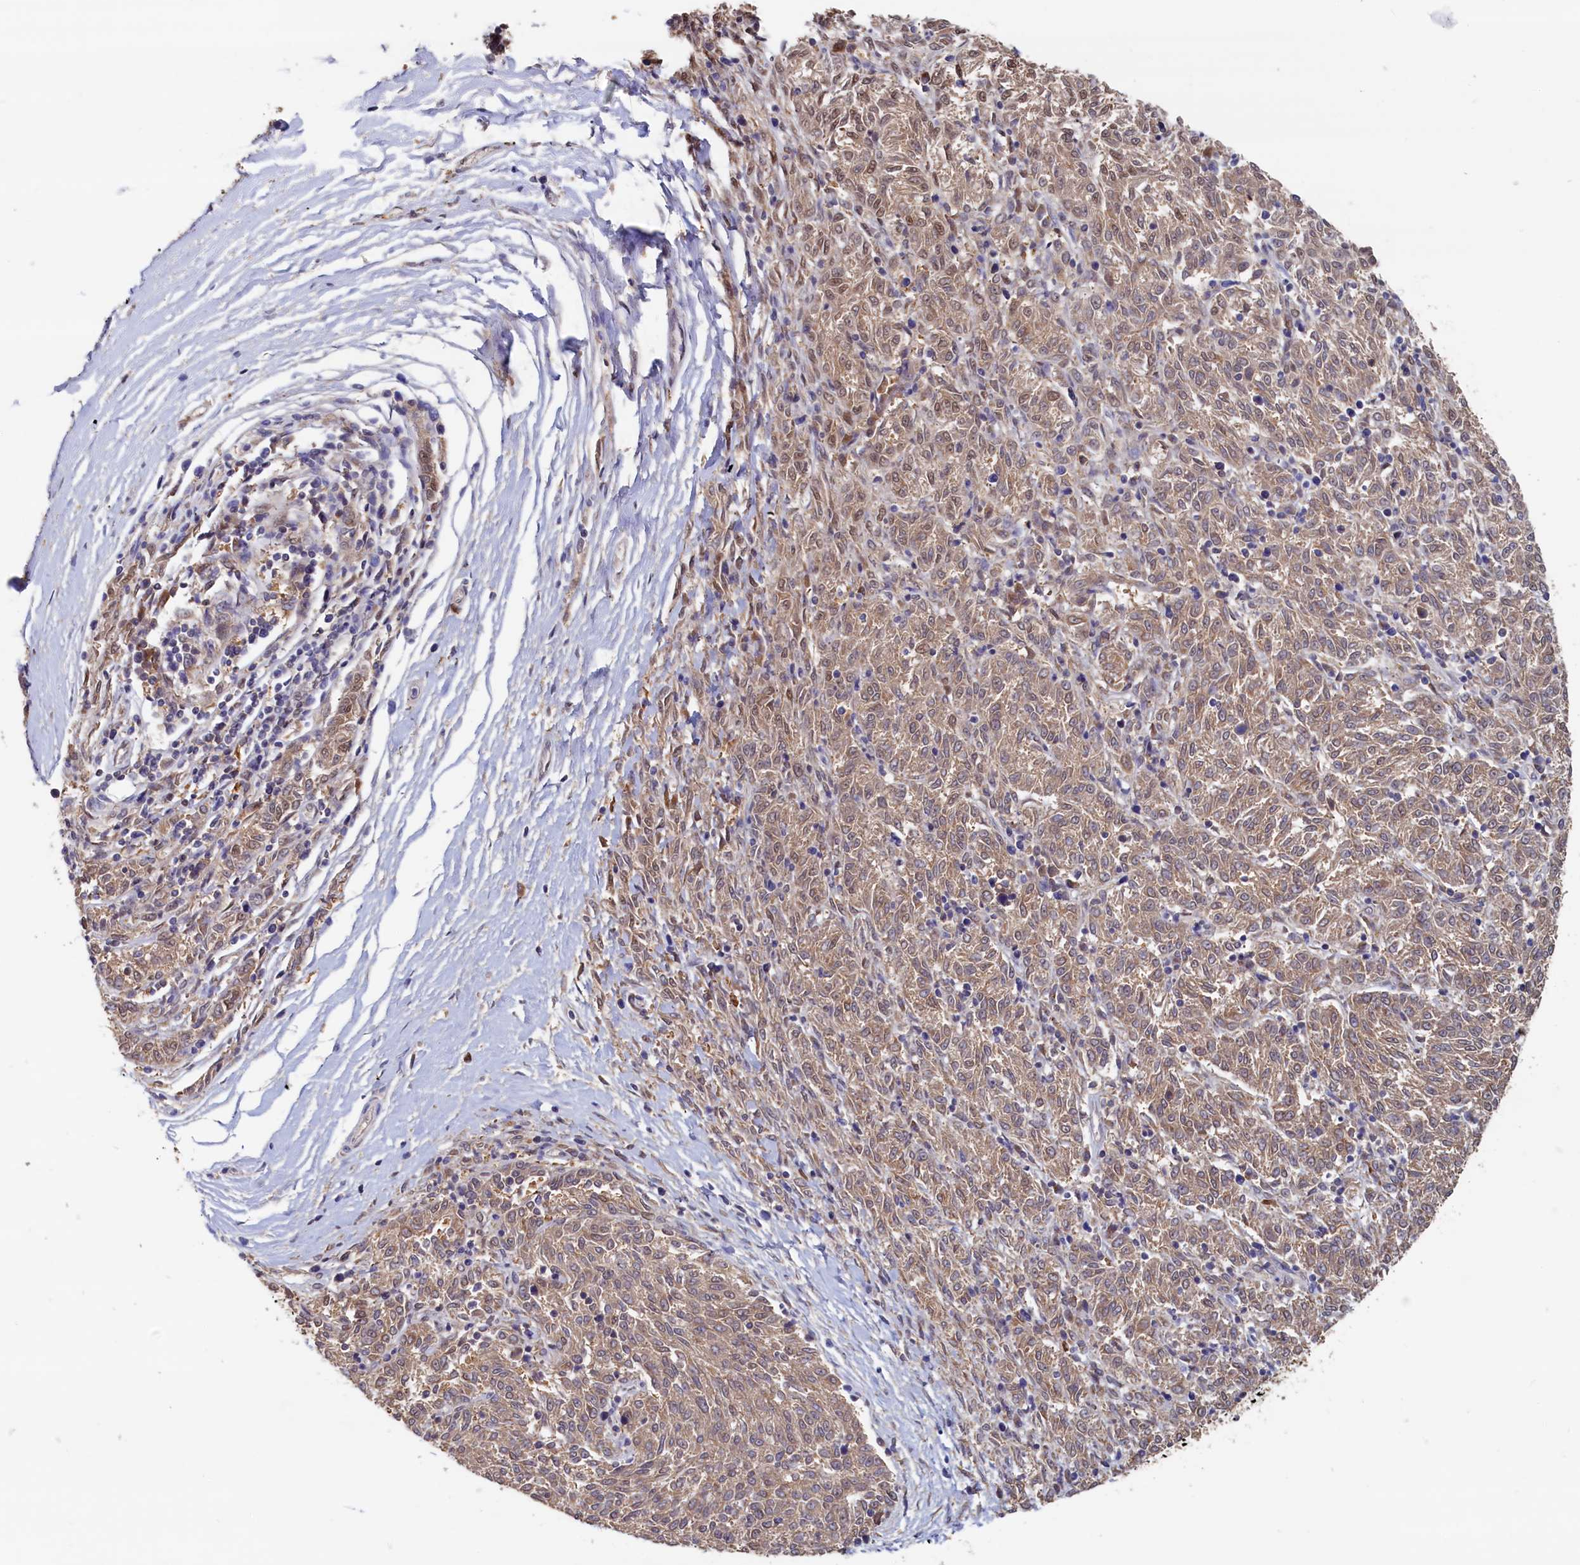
{"staining": {"intensity": "moderate", "quantity": ">75%", "location": "cytoplasmic/membranous,nuclear"}, "tissue": "melanoma", "cell_type": "Tumor cells", "image_type": "cancer", "snomed": [{"axis": "morphology", "description": "Malignant melanoma, NOS"}, {"axis": "topography", "description": "Skin"}], "caption": "IHC photomicrograph of neoplastic tissue: human malignant melanoma stained using immunohistochemistry shows medium levels of moderate protein expression localized specifically in the cytoplasmic/membranous and nuclear of tumor cells, appearing as a cytoplasmic/membranous and nuclear brown color.", "gene": "AHCY", "patient": {"sex": "female", "age": 72}}